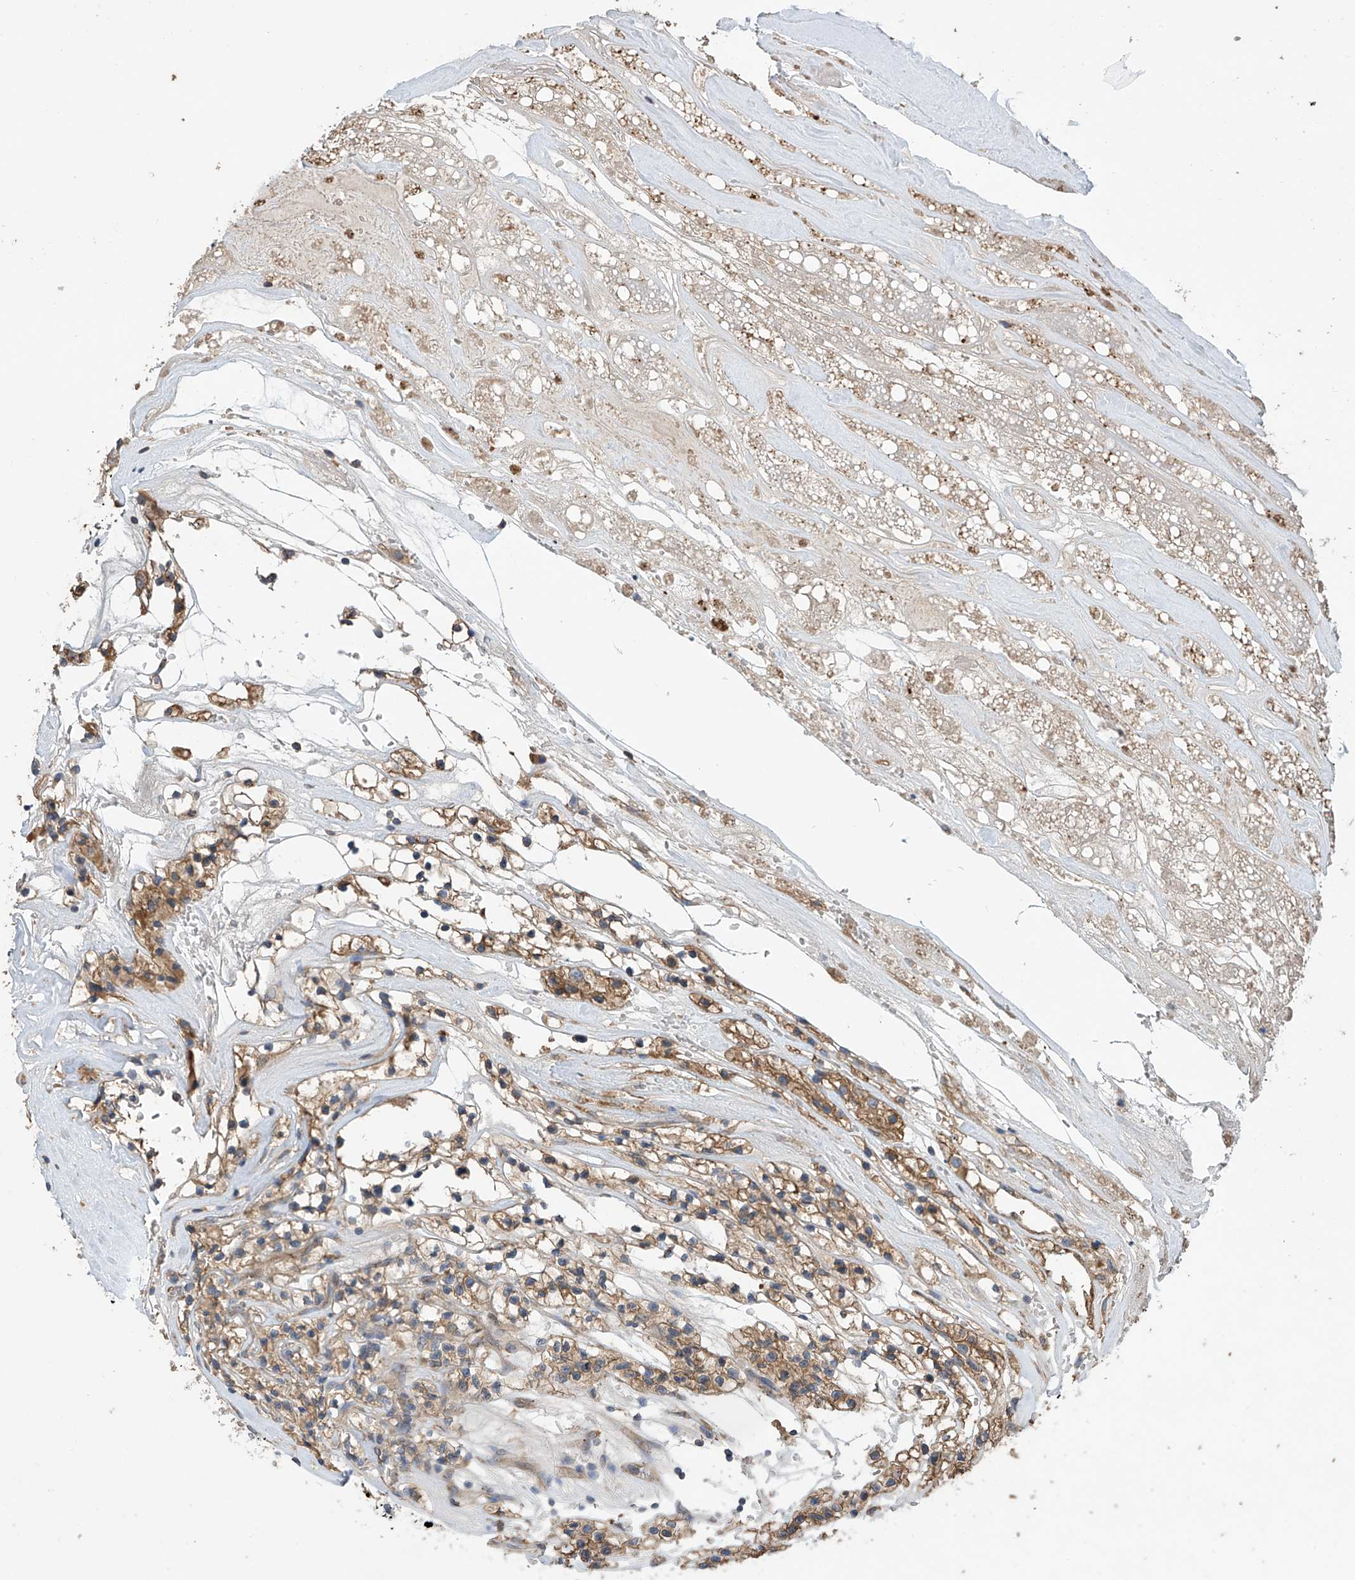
{"staining": {"intensity": "moderate", "quantity": ">75%", "location": "cytoplasmic/membranous"}, "tissue": "renal cancer", "cell_type": "Tumor cells", "image_type": "cancer", "snomed": [{"axis": "morphology", "description": "Adenocarcinoma, NOS"}, {"axis": "topography", "description": "Kidney"}], "caption": "Renal cancer stained with a brown dye shows moderate cytoplasmic/membranous positive positivity in approximately >75% of tumor cells.", "gene": "PHACTR4", "patient": {"sex": "female", "age": 57}}